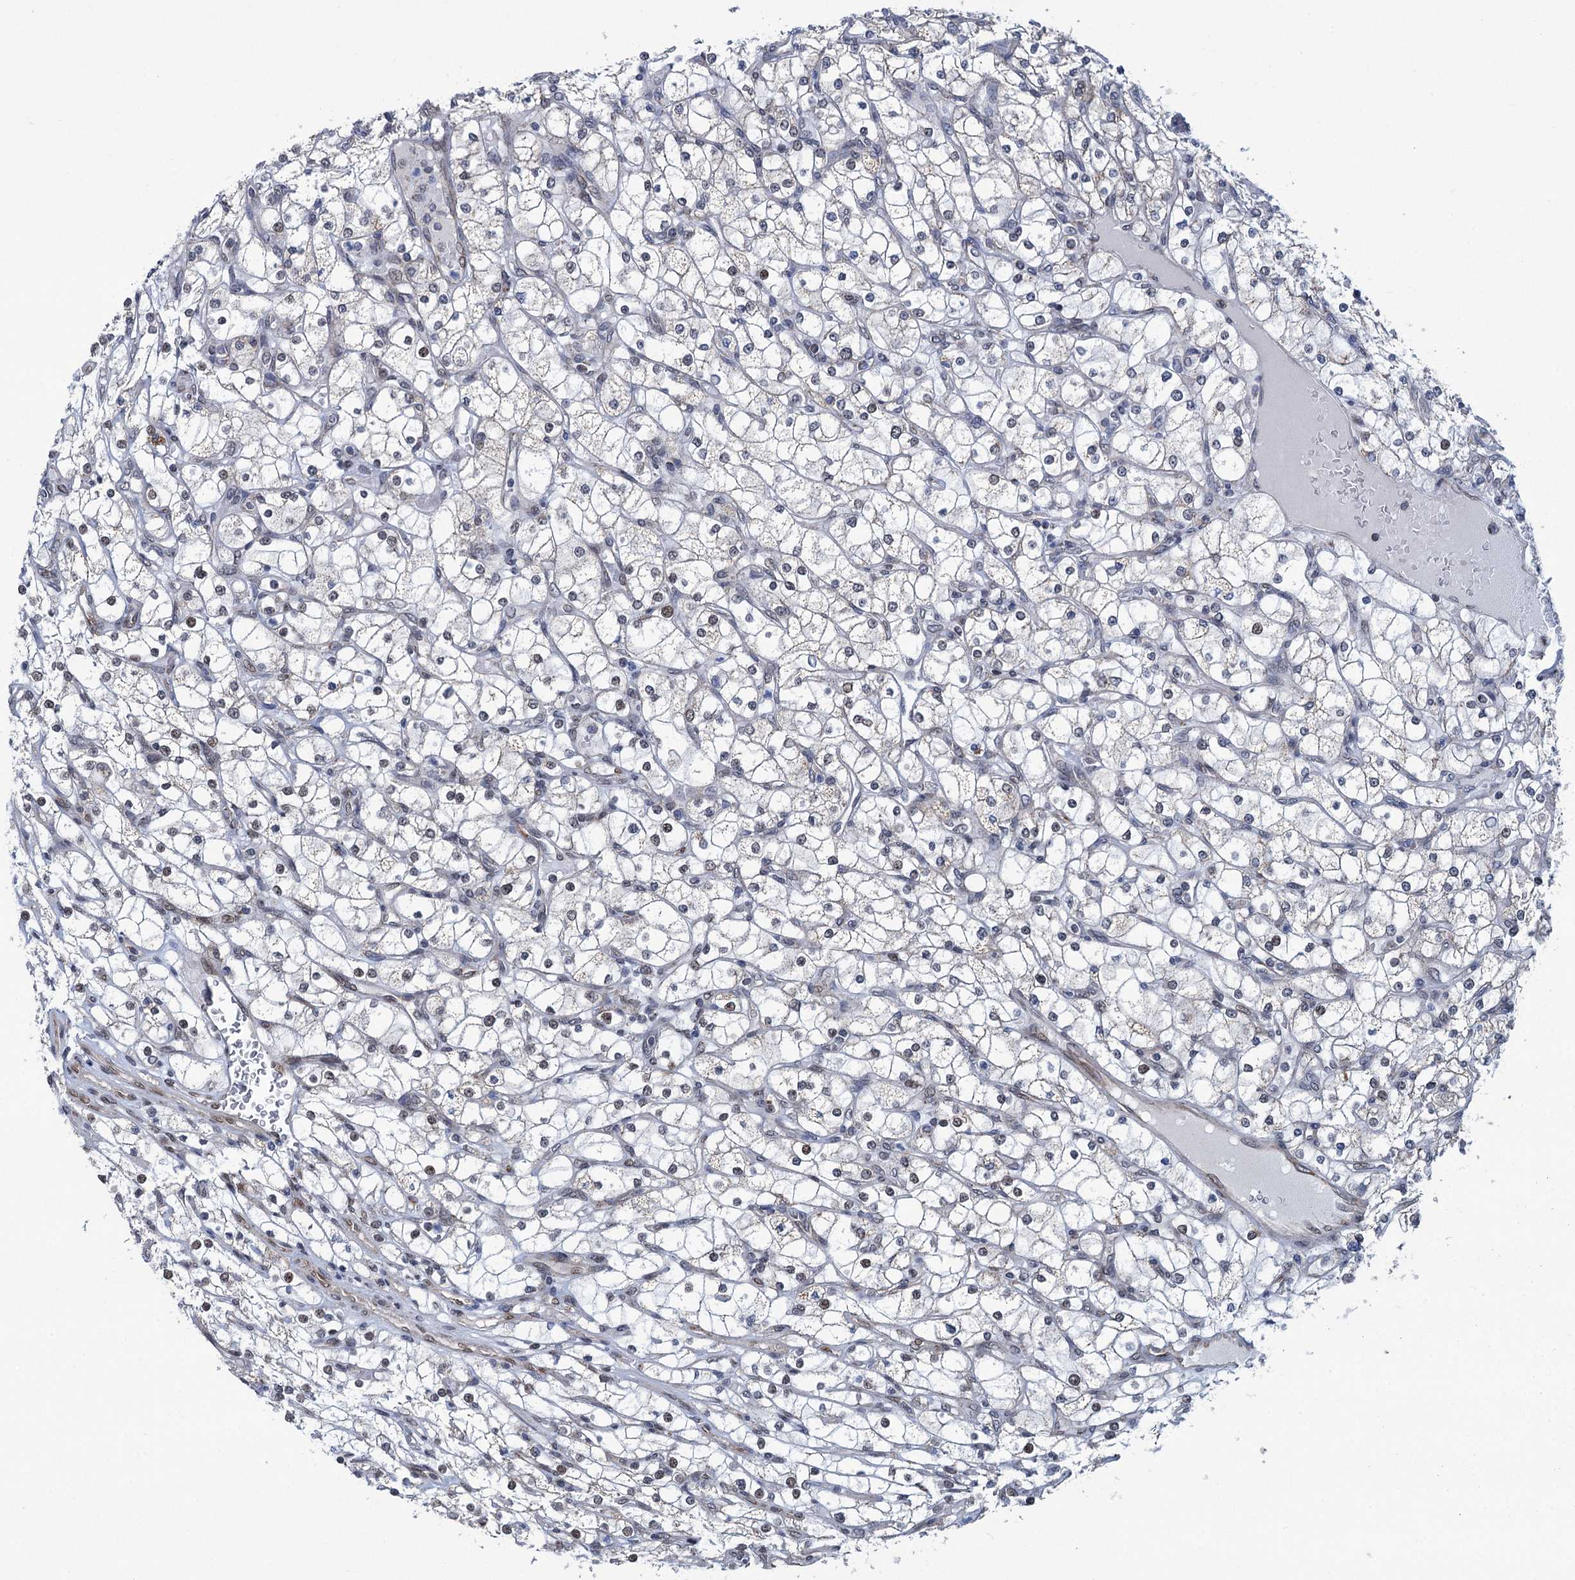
{"staining": {"intensity": "weak", "quantity": "<25%", "location": "nuclear"}, "tissue": "renal cancer", "cell_type": "Tumor cells", "image_type": "cancer", "snomed": [{"axis": "morphology", "description": "Adenocarcinoma, NOS"}, {"axis": "topography", "description": "Kidney"}], "caption": "DAB immunohistochemical staining of adenocarcinoma (renal) shows no significant staining in tumor cells. The staining is performed using DAB brown chromogen with nuclei counter-stained in using hematoxylin.", "gene": "MORN3", "patient": {"sex": "male", "age": 80}}